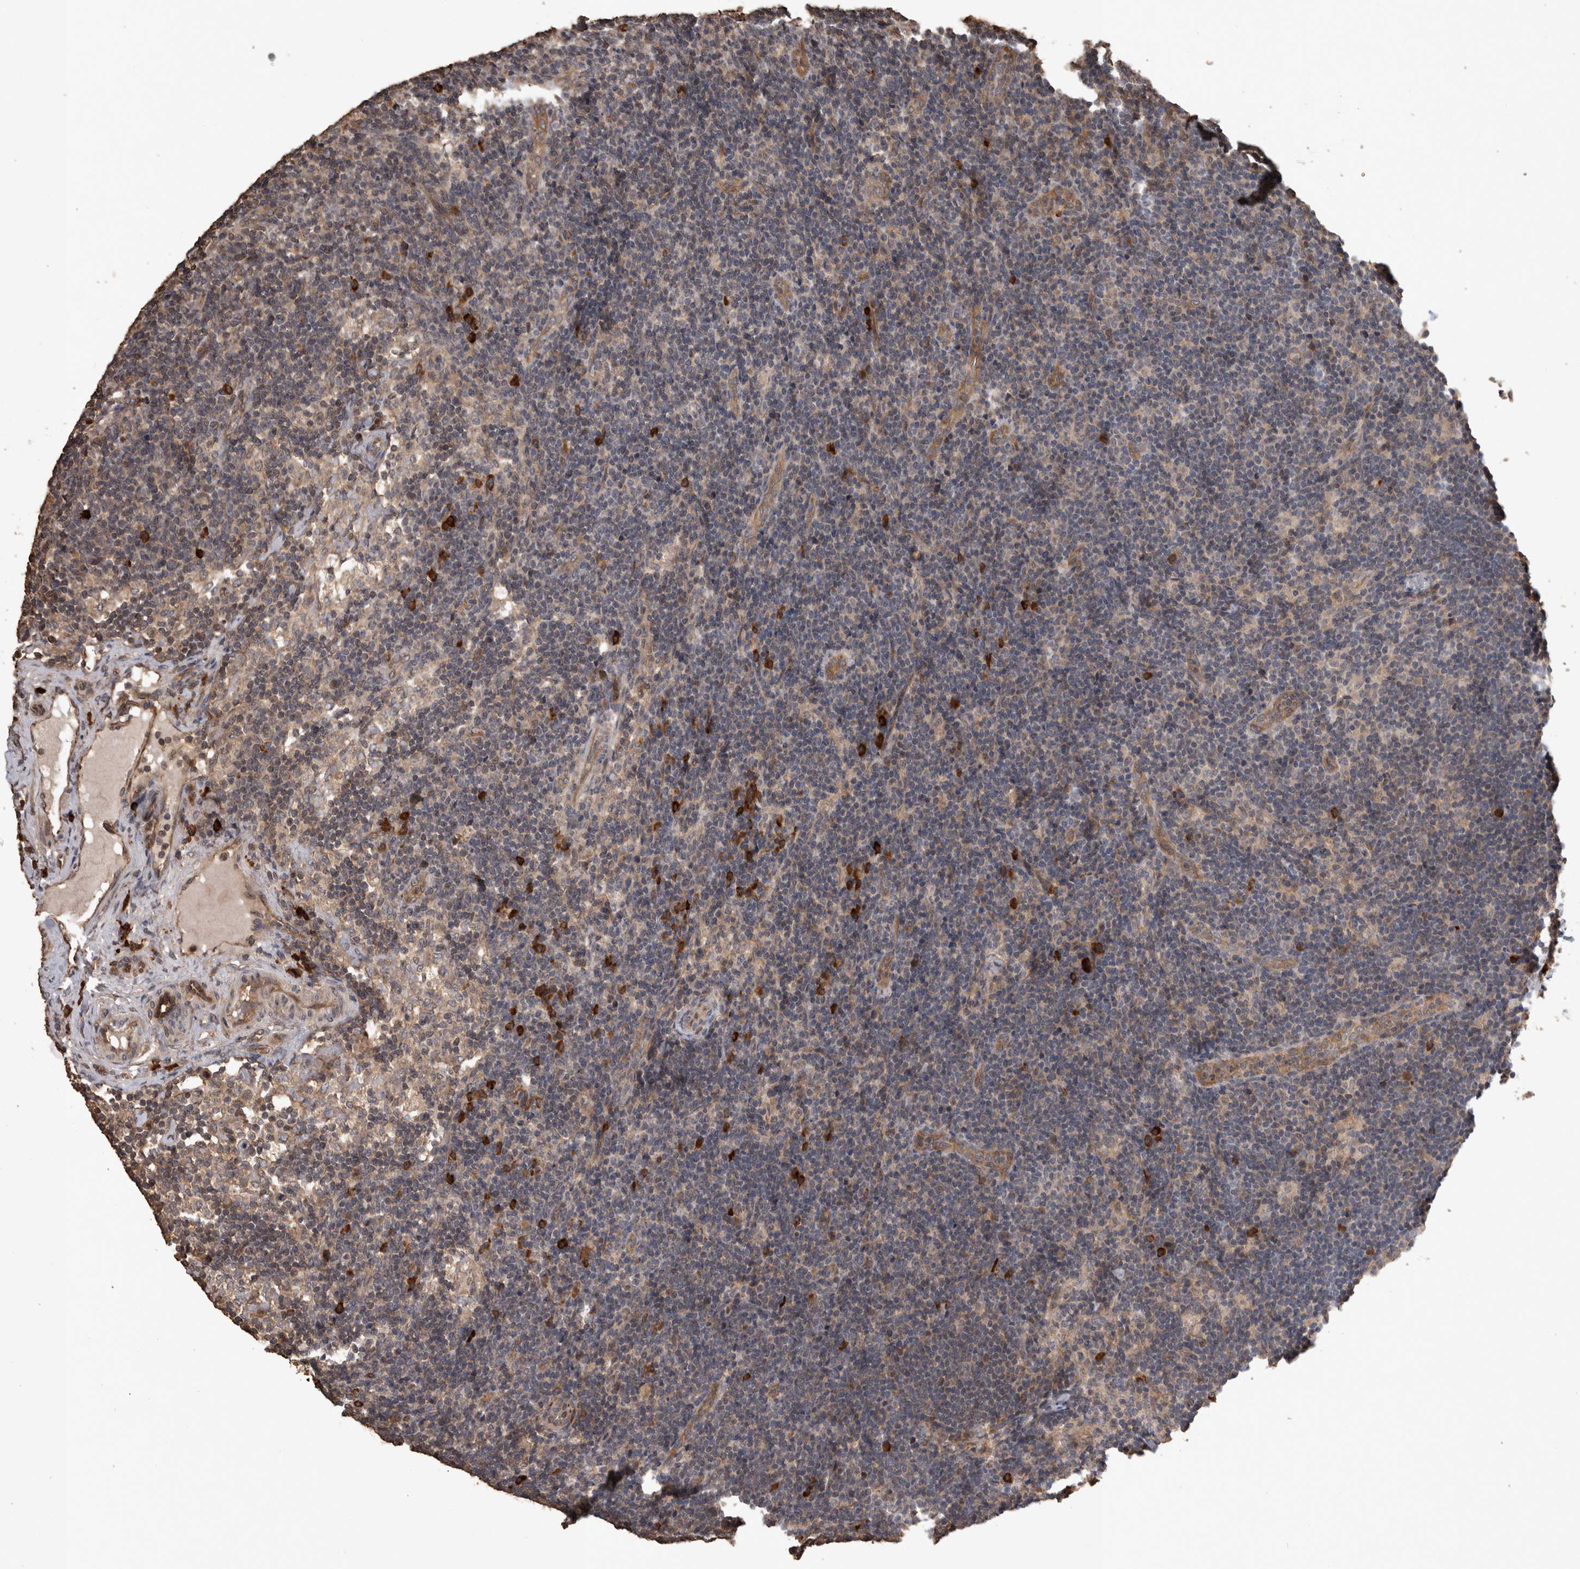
{"staining": {"intensity": "negative", "quantity": "none", "location": "none"}, "tissue": "lymph node", "cell_type": "Germinal center cells", "image_type": "normal", "snomed": [{"axis": "morphology", "description": "Normal tissue, NOS"}, {"axis": "topography", "description": "Lymph node"}], "caption": "Protein analysis of unremarkable lymph node shows no significant positivity in germinal center cells. Brightfield microscopy of immunohistochemistry stained with DAB (3,3'-diaminobenzidine) (brown) and hematoxylin (blue), captured at high magnification.", "gene": "RHPN1", "patient": {"sex": "female", "age": 22}}